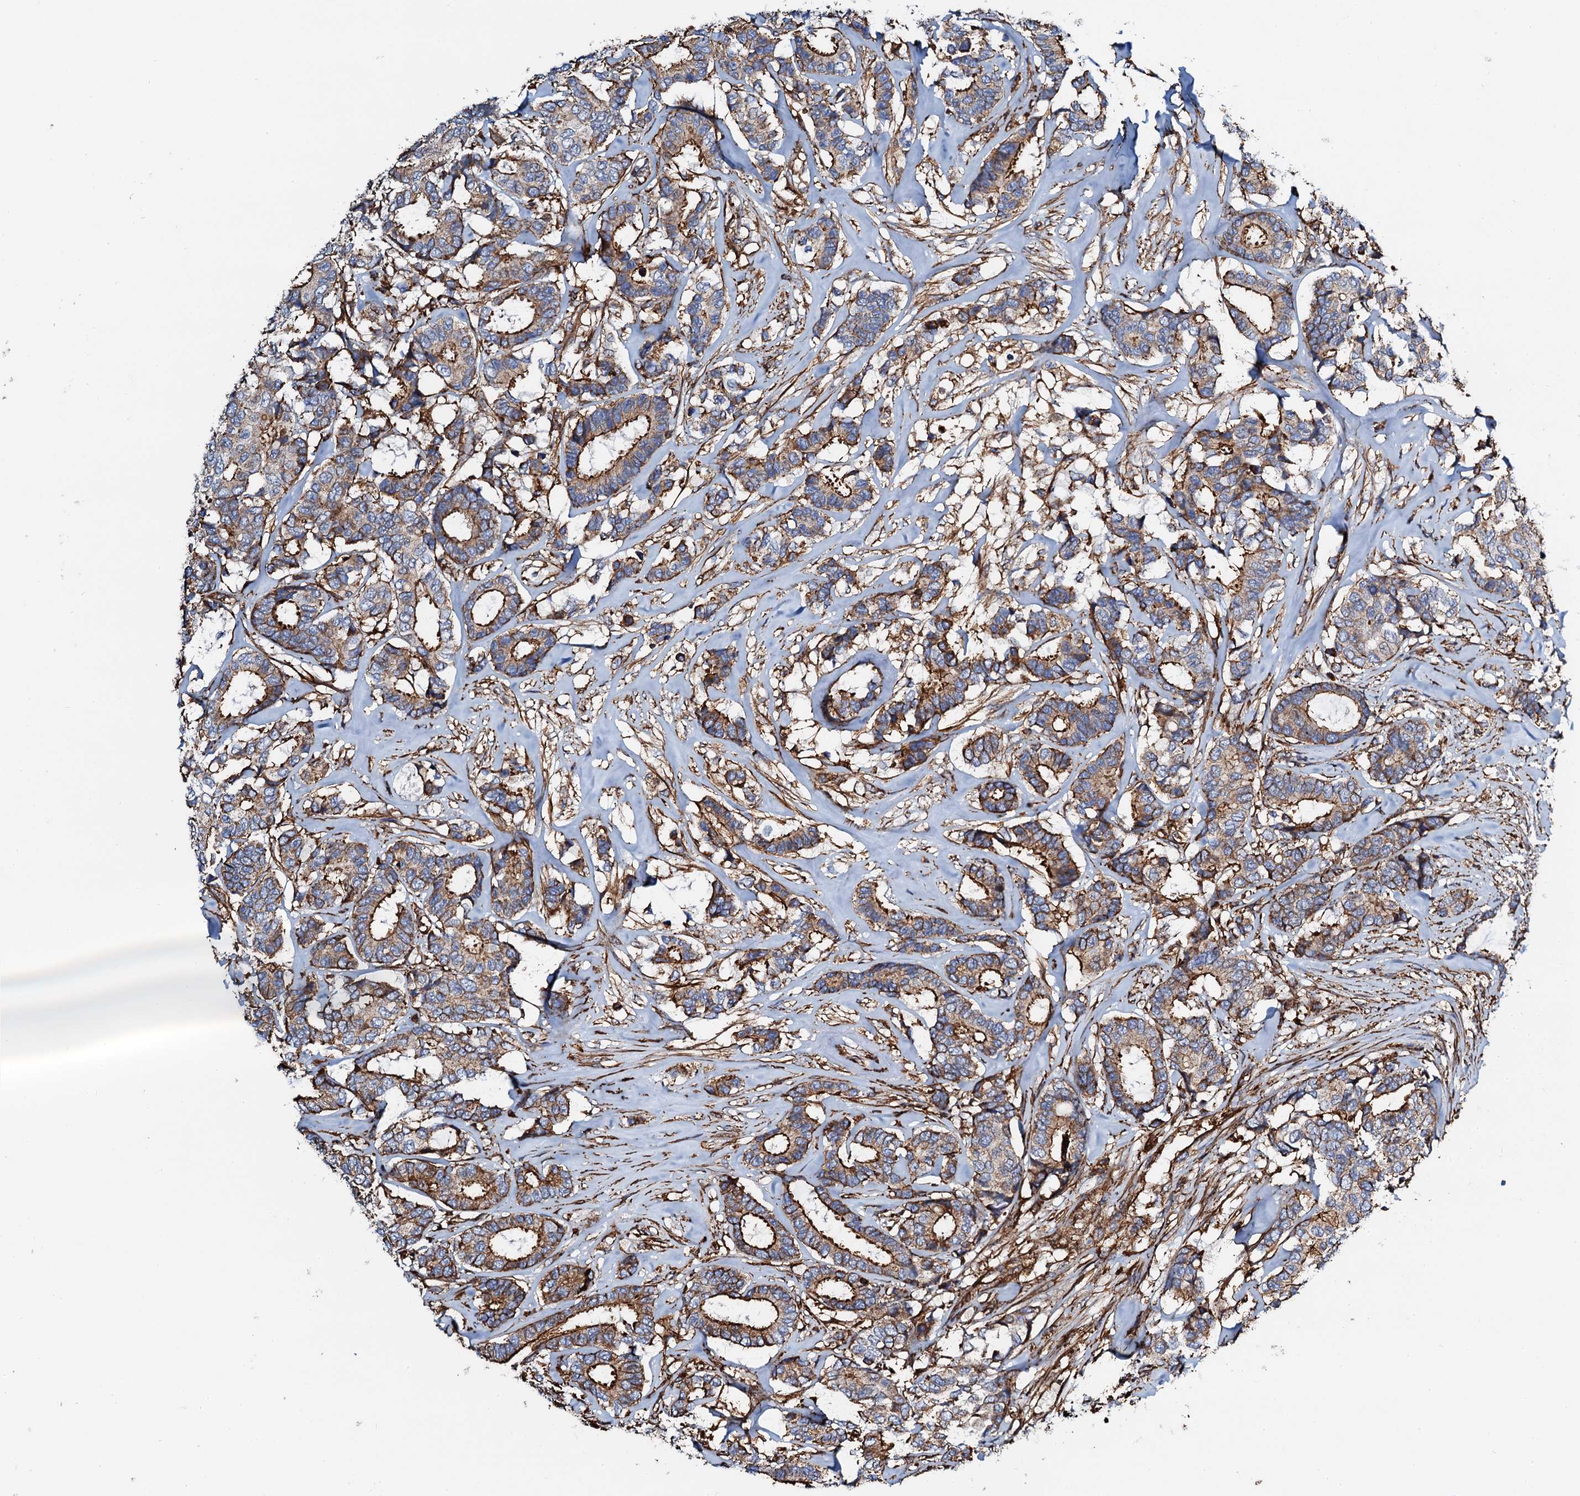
{"staining": {"intensity": "moderate", "quantity": ">75%", "location": "cytoplasmic/membranous"}, "tissue": "breast cancer", "cell_type": "Tumor cells", "image_type": "cancer", "snomed": [{"axis": "morphology", "description": "Duct carcinoma"}, {"axis": "topography", "description": "Breast"}], "caption": "Moderate cytoplasmic/membranous staining is identified in about >75% of tumor cells in breast cancer. (DAB (3,3'-diaminobenzidine) IHC, brown staining for protein, blue staining for nuclei).", "gene": "INTS10", "patient": {"sex": "female", "age": 87}}